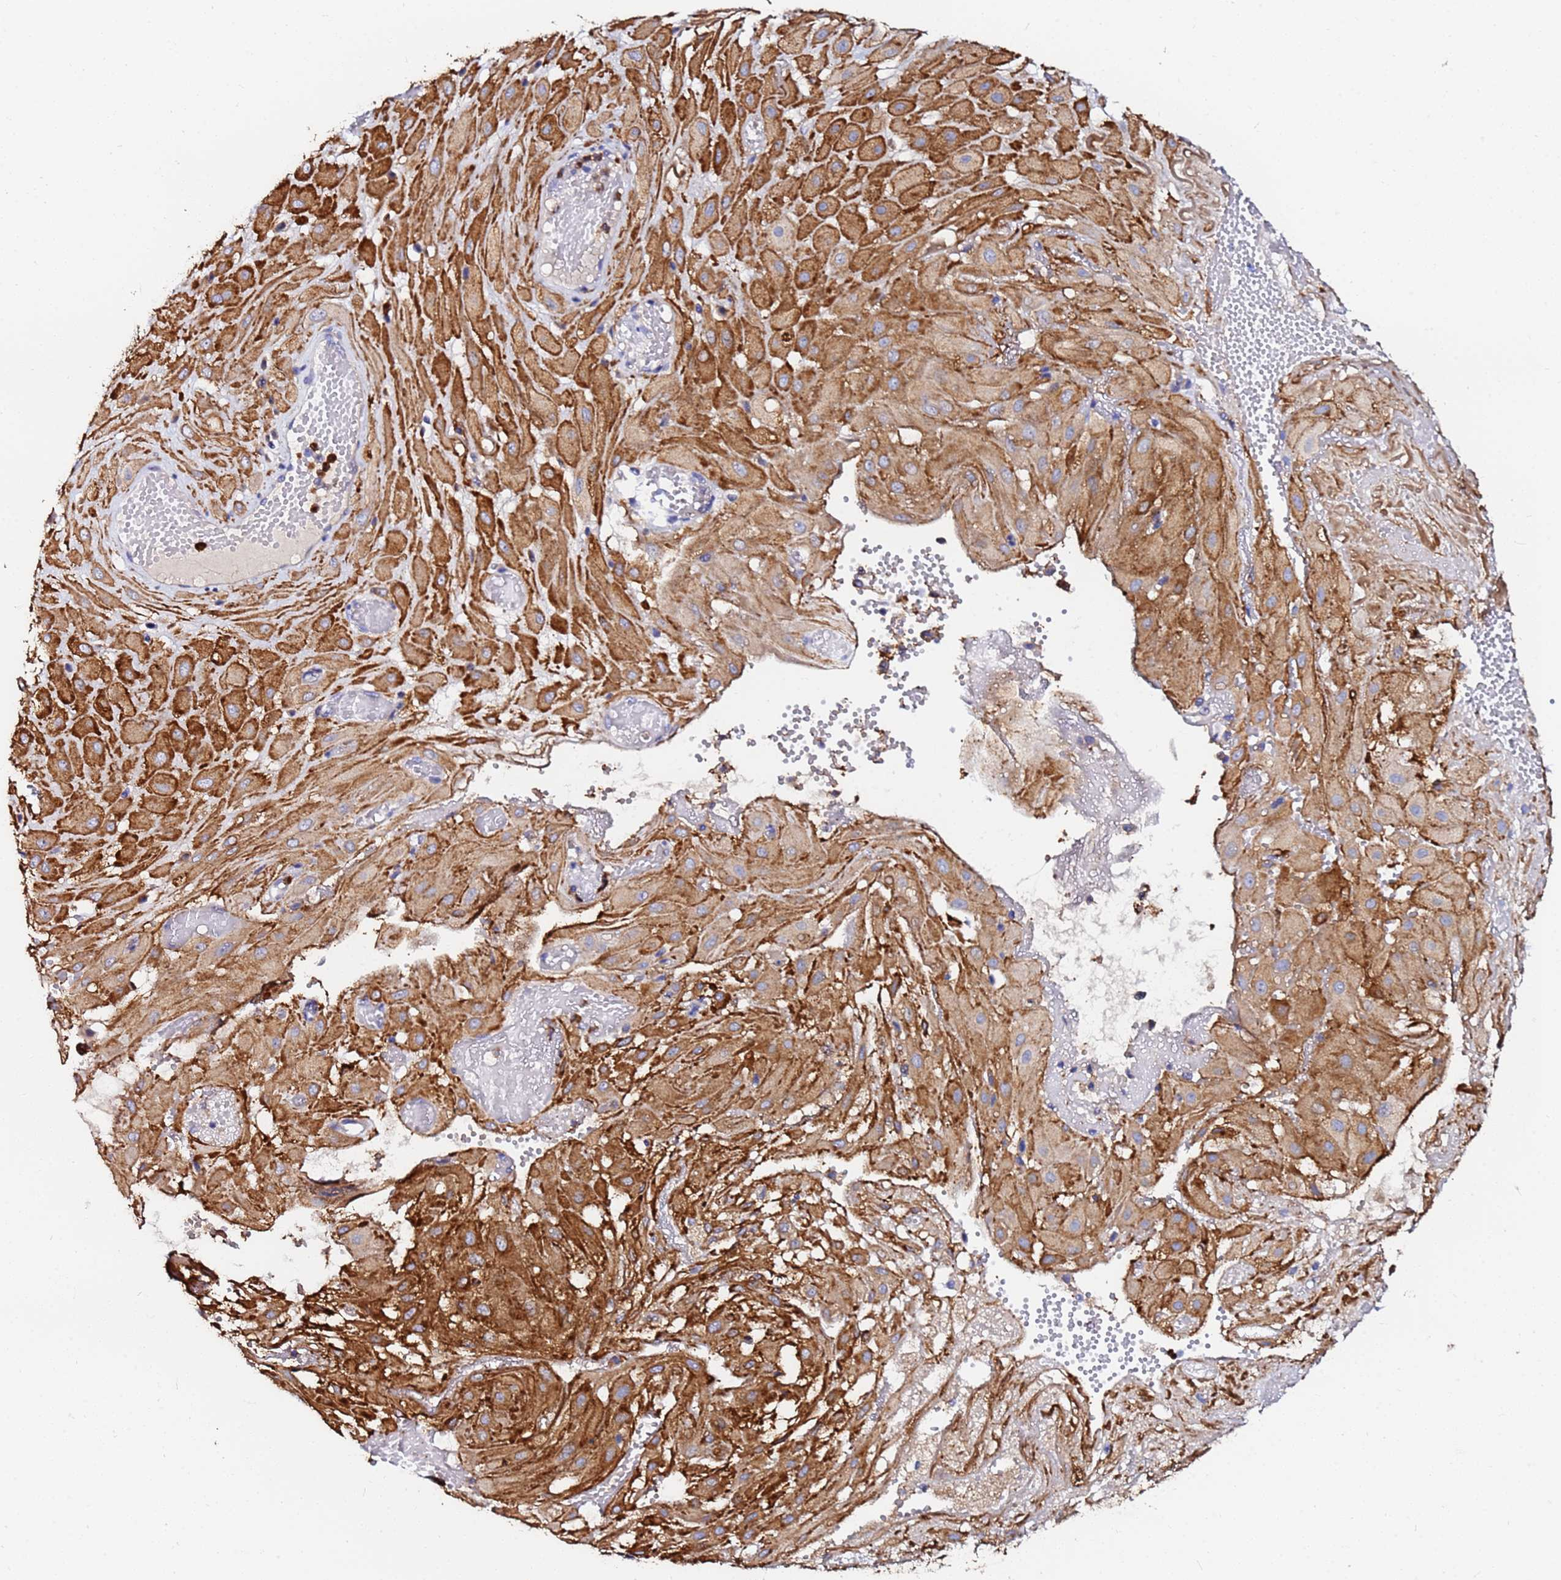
{"staining": {"intensity": "moderate", "quantity": ">75%", "location": "cytoplasmic/membranous"}, "tissue": "cervical cancer", "cell_type": "Tumor cells", "image_type": "cancer", "snomed": [{"axis": "morphology", "description": "Squamous cell carcinoma, NOS"}, {"axis": "topography", "description": "Cervix"}], "caption": "DAB immunohistochemical staining of human cervical cancer (squamous cell carcinoma) displays moderate cytoplasmic/membranous protein expression in about >75% of tumor cells. The staining was performed using DAB (3,3'-diaminobenzidine), with brown indicating positive protein expression. Nuclei are stained blue with hematoxylin.", "gene": "BASP1", "patient": {"sex": "female", "age": 36}}